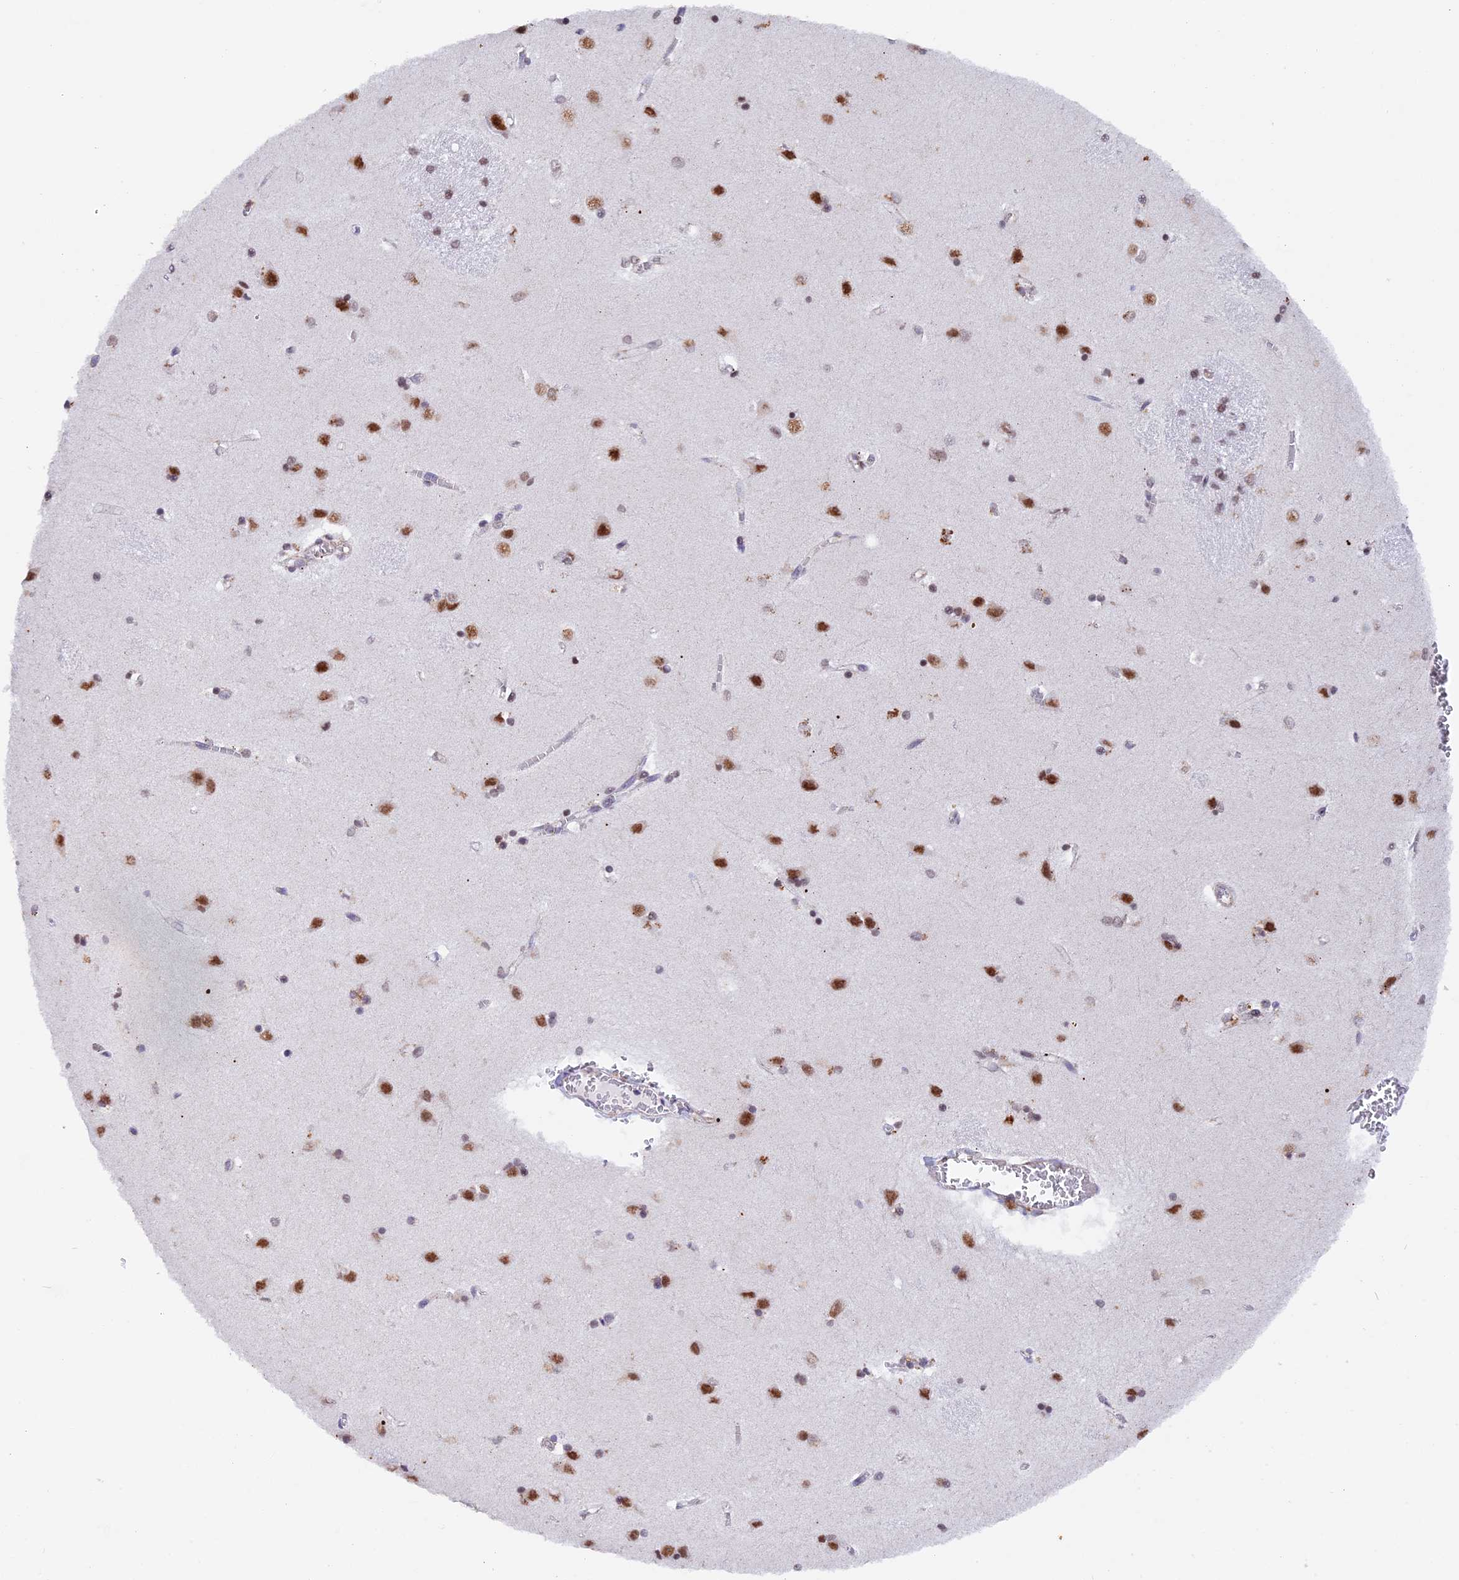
{"staining": {"intensity": "weak", "quantity": "<25%", "location": "cytoplasmic/membranous"}, "tissue": "caudate", "cell_type": "Glial cells", "image_type": "normal", "snomed": [{"axis": "morphology", "description": "Normal tissue, NOS"}, {"axis": "topography", "description": "Lateral ventricle wall"}], "caption": "This is an immunohistochemistry micrograph of normal human caudate. There is no staining in glial cells.", "gene": "TFAM", "patient": {"sex": "male", "age": 37}}